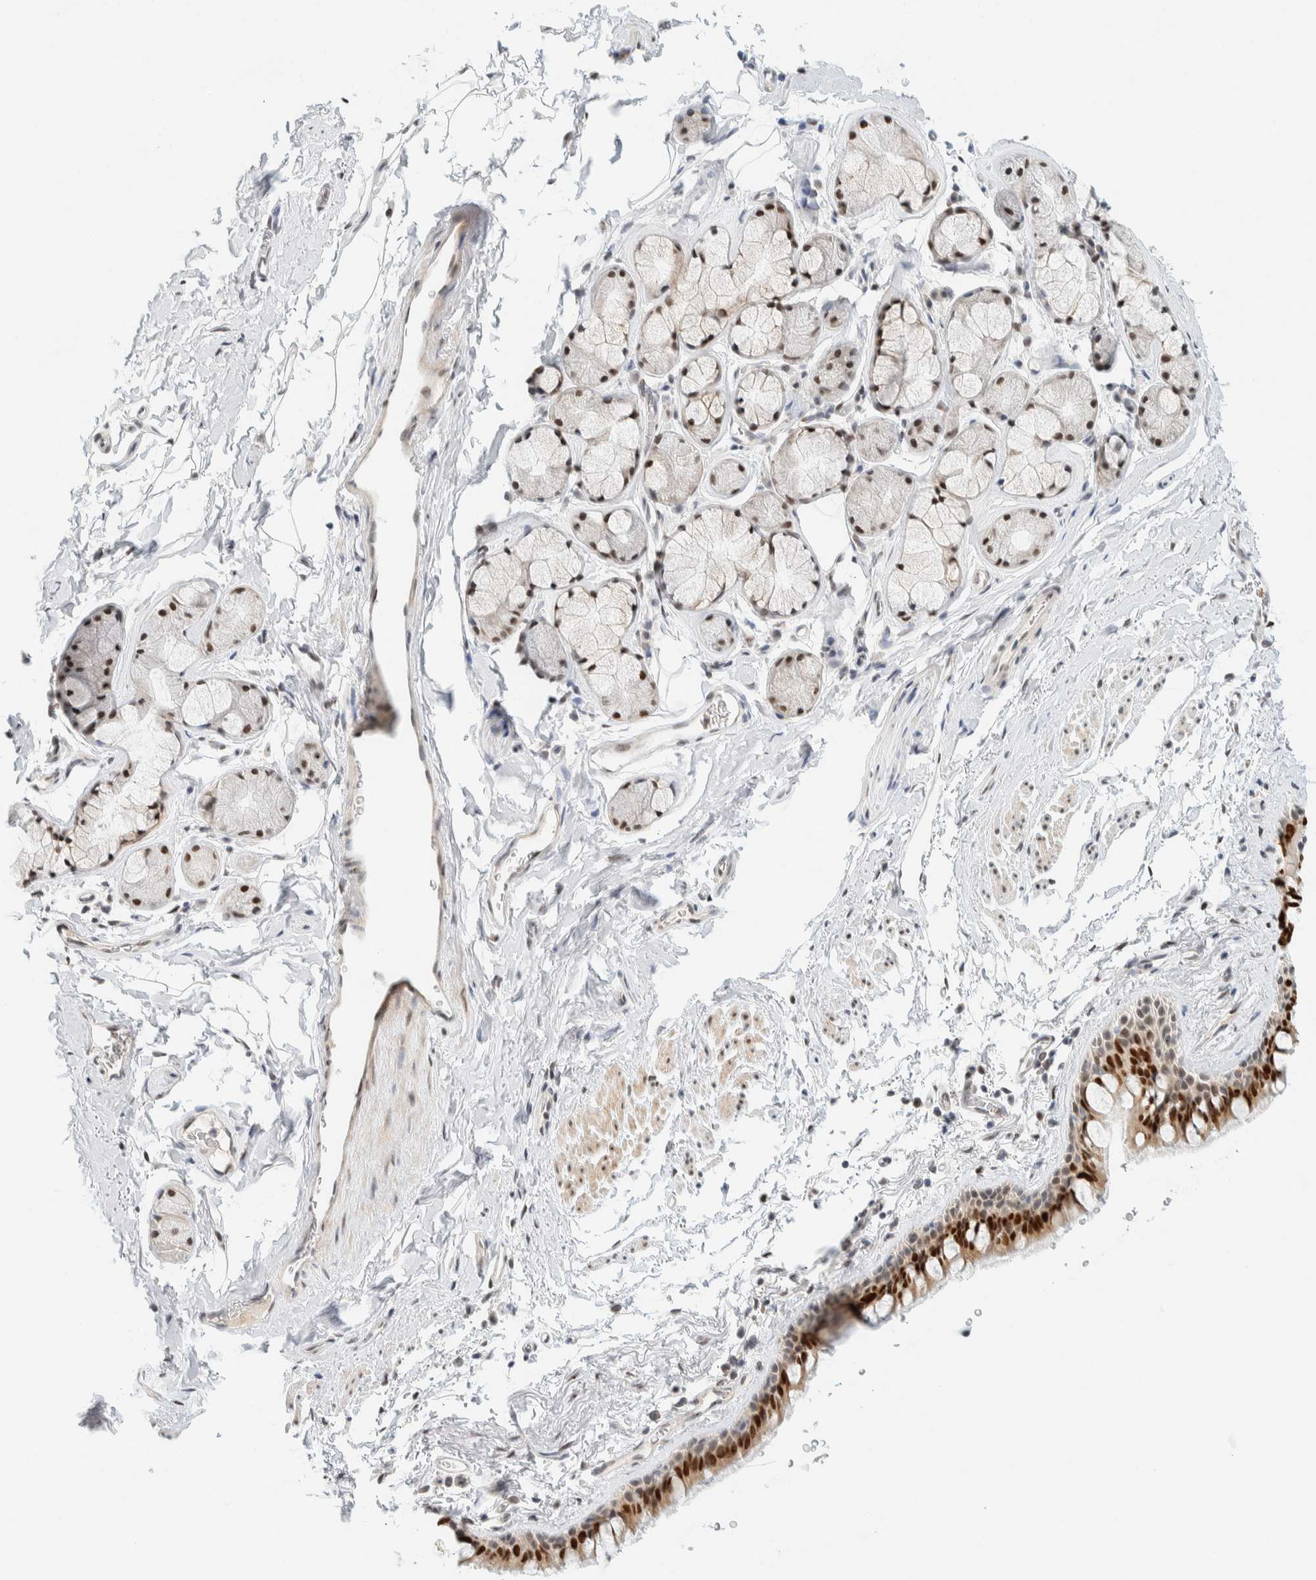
{"staining": {"intensity": "strong", "quantity": "25%-75%", "location": "nuclear"}, "tissue": "bronchus", "cell_type": "Respiratory epithelial cells", "image_type": "normal", "snomed": [{"axis": "morphology", "description": "Normal tissue, NOS"}, {"axis": "topography", "description": "Cartilage tissue"}, {"axis": "topography", "description": "Bronchus"}, {"axis": "topography", "description": "Lung"}], "caption": "The immunohistochemical stain highlights strong nuclear expression in respiratory epithelial cells of normal bronchus.", "gene": "ZNF683", "patient": {"sex": "male", "age": 64}}